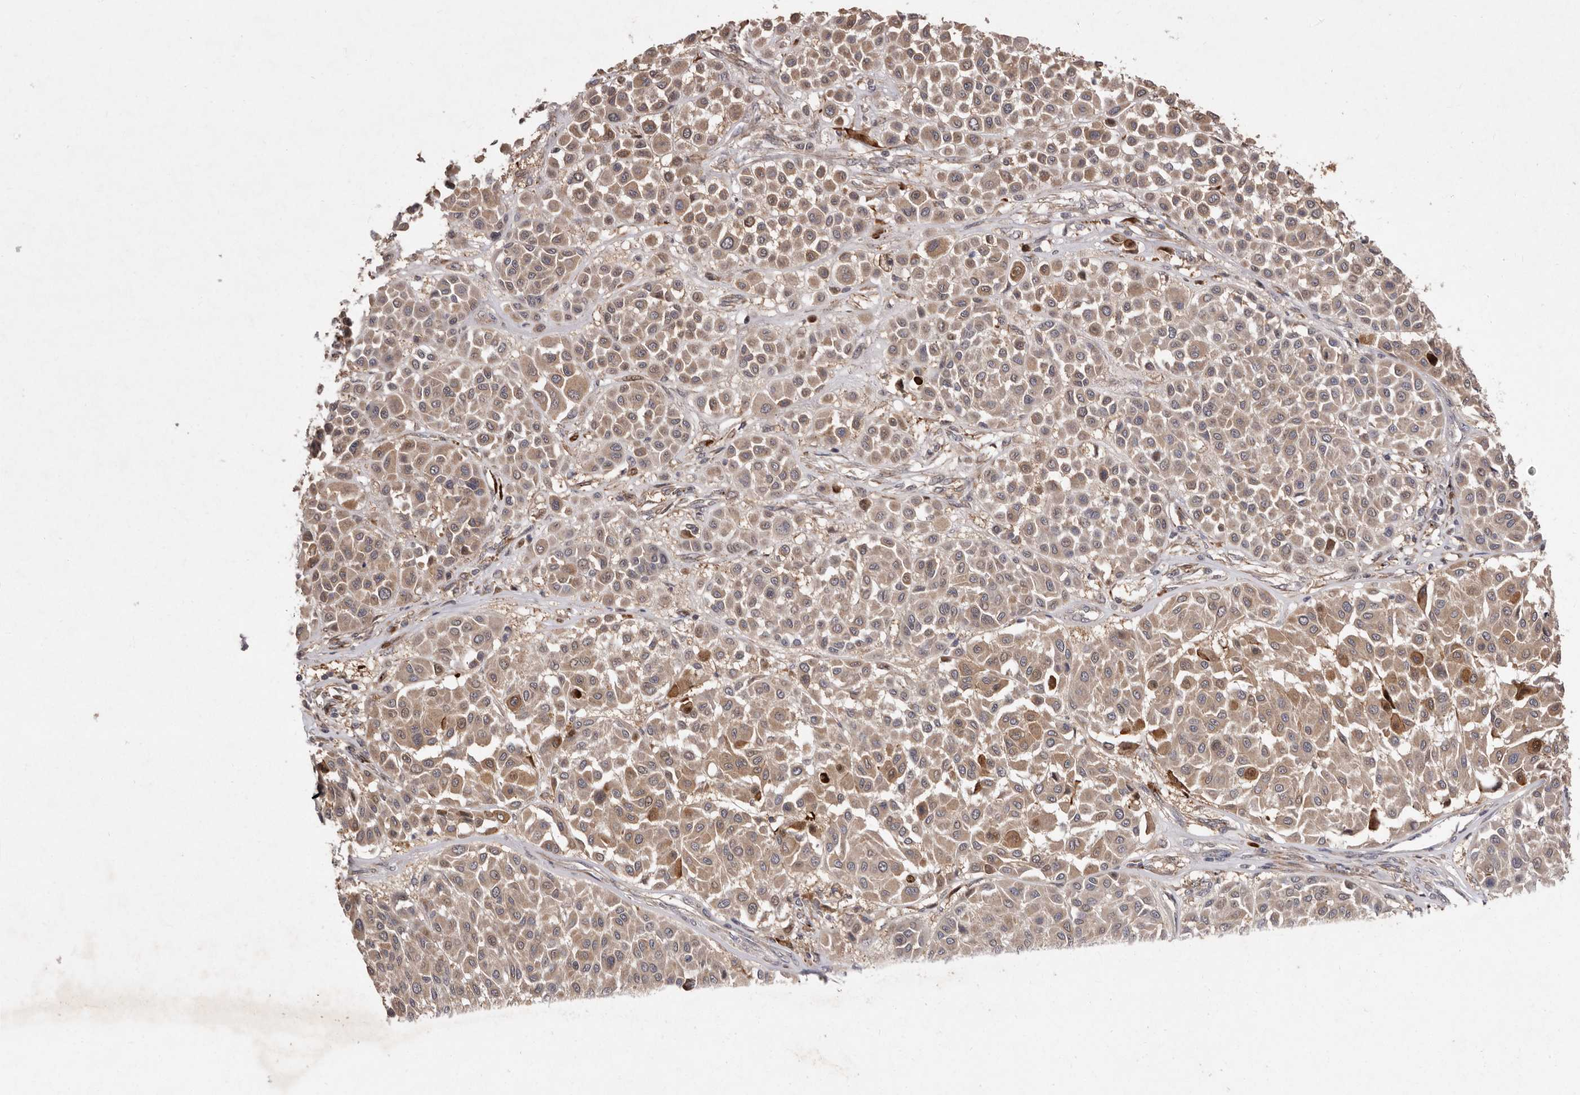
{"staining": {"intensity": "moderate", "quantity": ">75%", "location": "cytoplasmic/membranous"}, "tissue": "melanoma", "cell_type": "Tumor cells", "image_type": "cancer", "snomed": [{"axis": "morphology", "description": "Malignant melanoma, Metastatic site"}, {"axis": "topography", "description": "Soft tissue"}], "caption": "A high-resolution micrograph shows immunohistochemistry staining of melanoma, which shows moderate cytoplasmic/membranous staining in about >75% of tumor cells. Nuclei are stained in blue.", "gene": "FLAD1", "patient": {"sex": "male", "age": 41}}